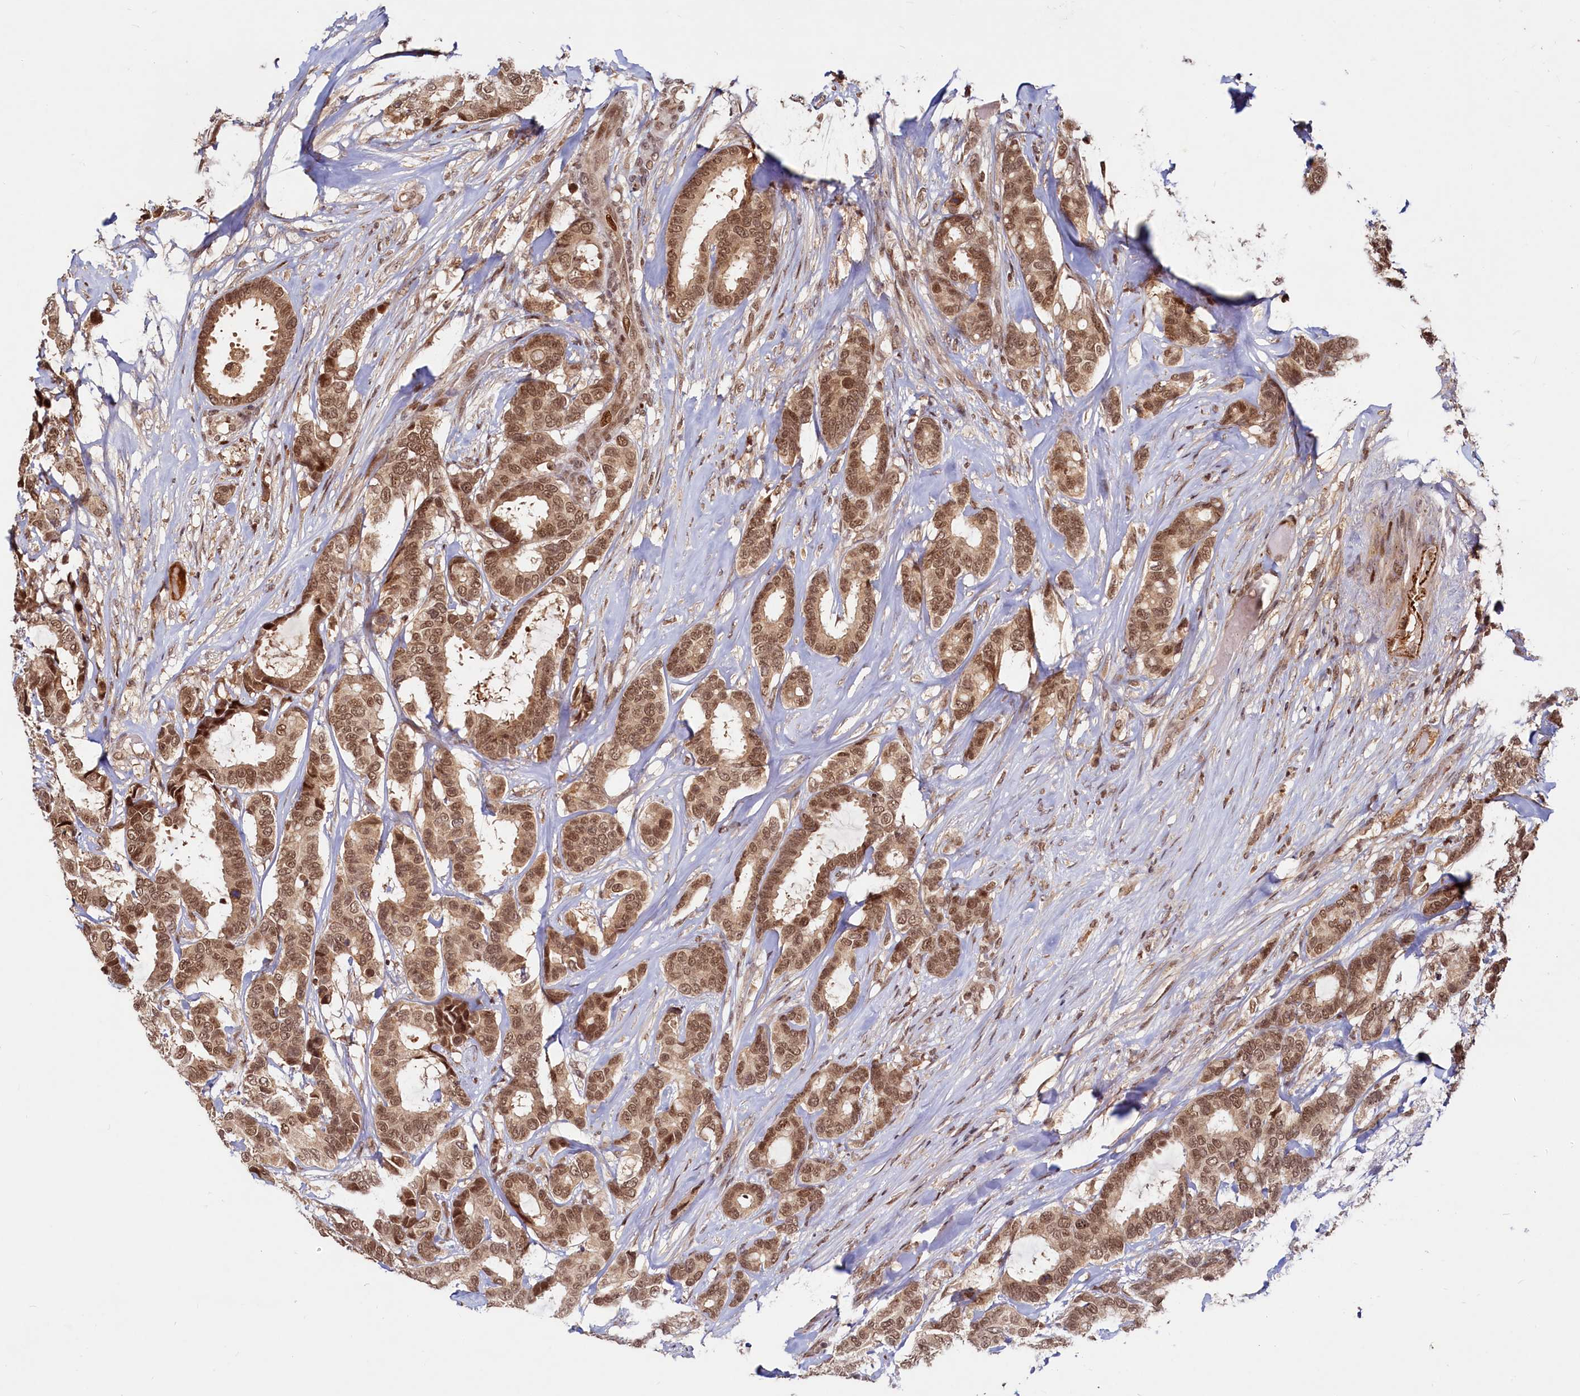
{"staining": {"intensity": "moderate", "quantity": ">75%", "location": "cytoplasmic/membranous,nuclear"}, "tissue": "breast cancer", "cell_type": "Tumor cells", "image_type": "cancer", "snomed": [{"axis": "morphology", "description": "Duct carcinoma"}, {"axis": "topography", "description": "Breast"}], "caption": "Immunohistochemistry staining of breast cancer, which reveals medium levels of moderate cytoplasmic/membranous and nuclear staining in about >75% of tumor cells indicating moderate cytoplasmic/membranous and nuclear protein staining. The staining was performed using DAB (3,3'-diaminobenzidine) (brown) for protein detection and nuclei were counterstained in hematoxylin (blue).", "gene": "TRAPPC4", "patient": {"sex": "female", "age": 87}}